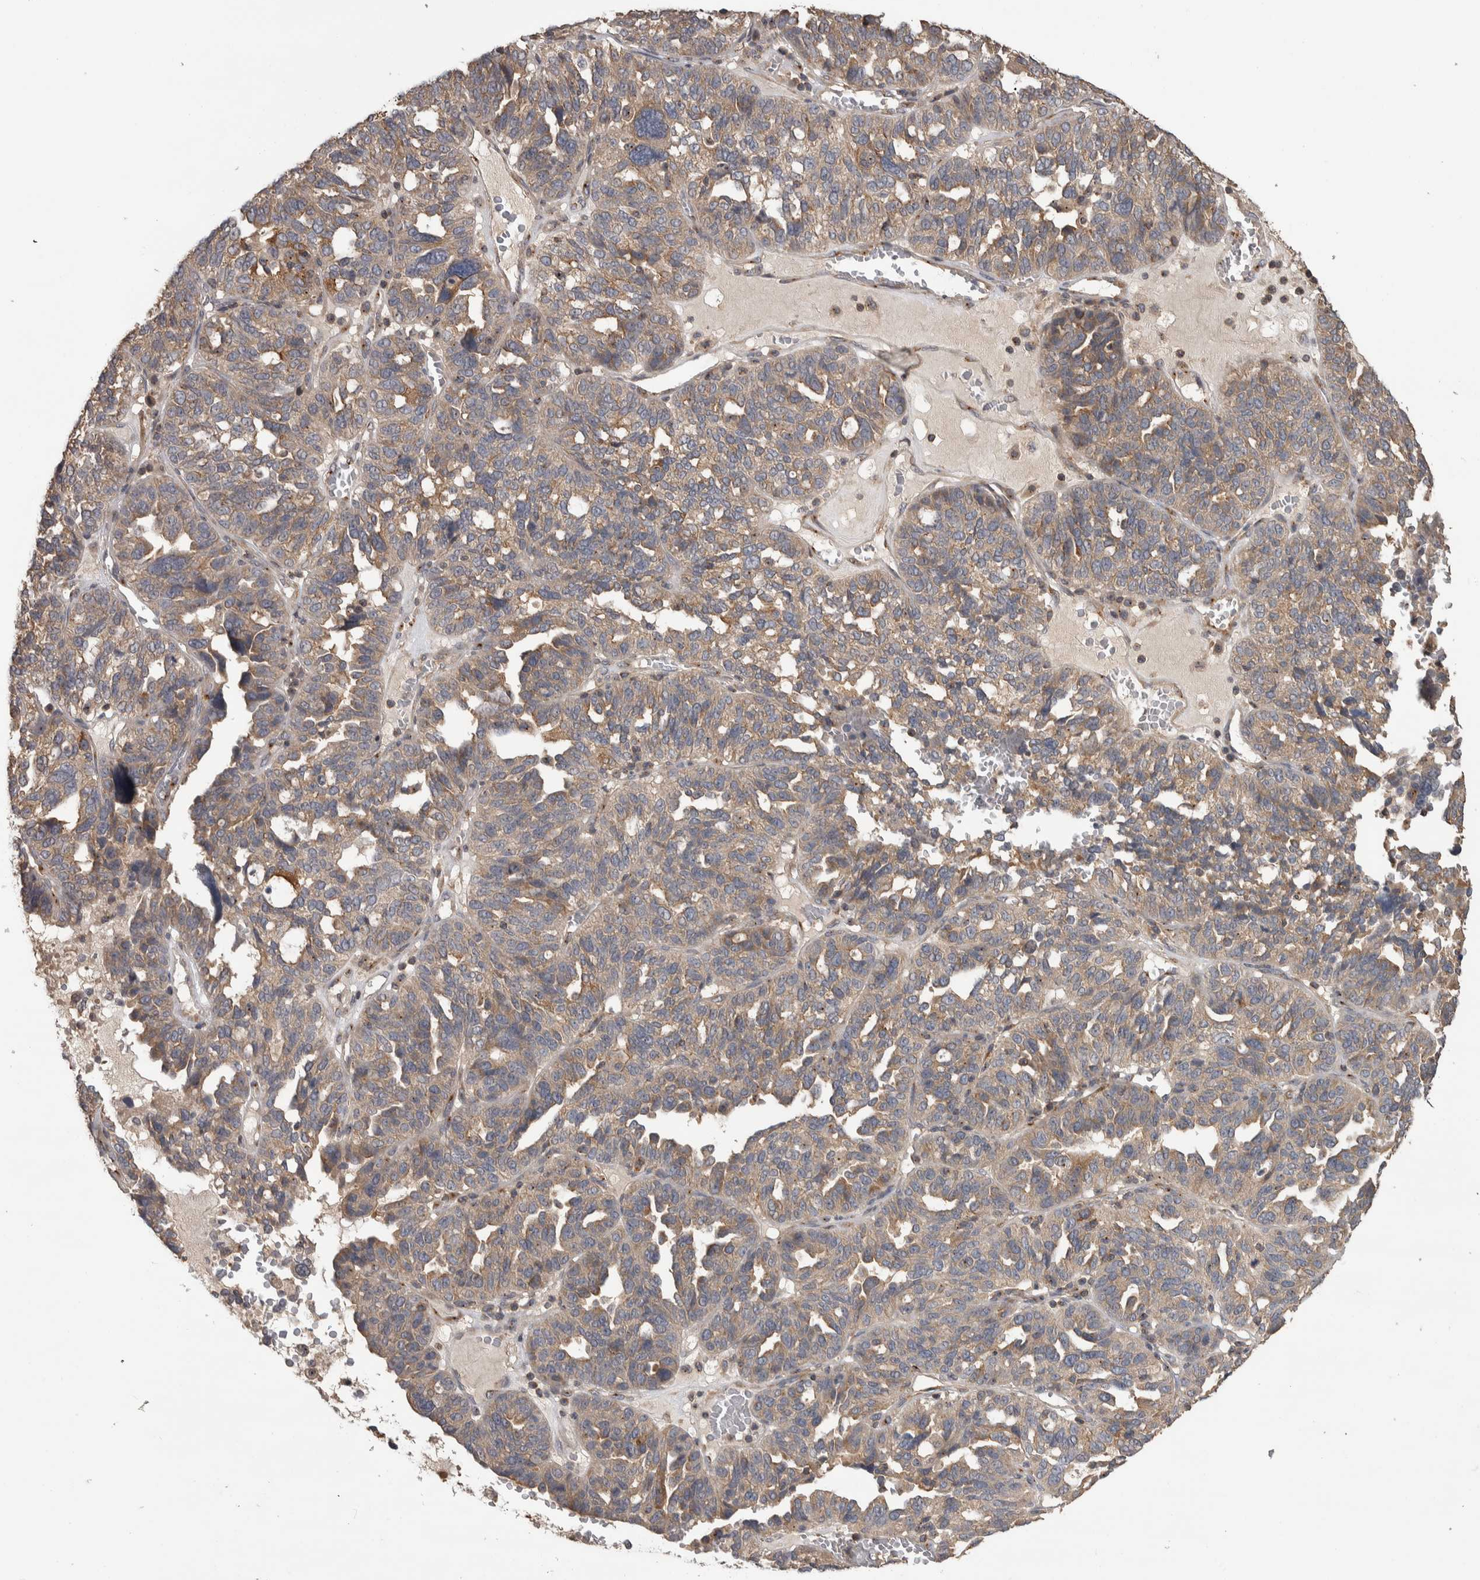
{"staining": {"intensity": "moderate", "quantity": "25%-75%", "location": "cytoplasmic/membranous"}, "tissue": "ovarian cancer", "cell_type": "Tumor cells", "image_type": "cancer", "snomed": [{"axis": "morphology", "description": "Cystadenocarcinoma, serous, NOS"}, {"axis": "topography", "description": "Ovary"}], "caption": "About 25%-75% of tumor cells in serous cystadenocarcinoma (ovarian) show moderate cytoplasmic/membranous protein staining as visualized by brown immunohistochemical staining.", "gene": "IFRD1", "patient": {"sex": "female", "age": 59}}